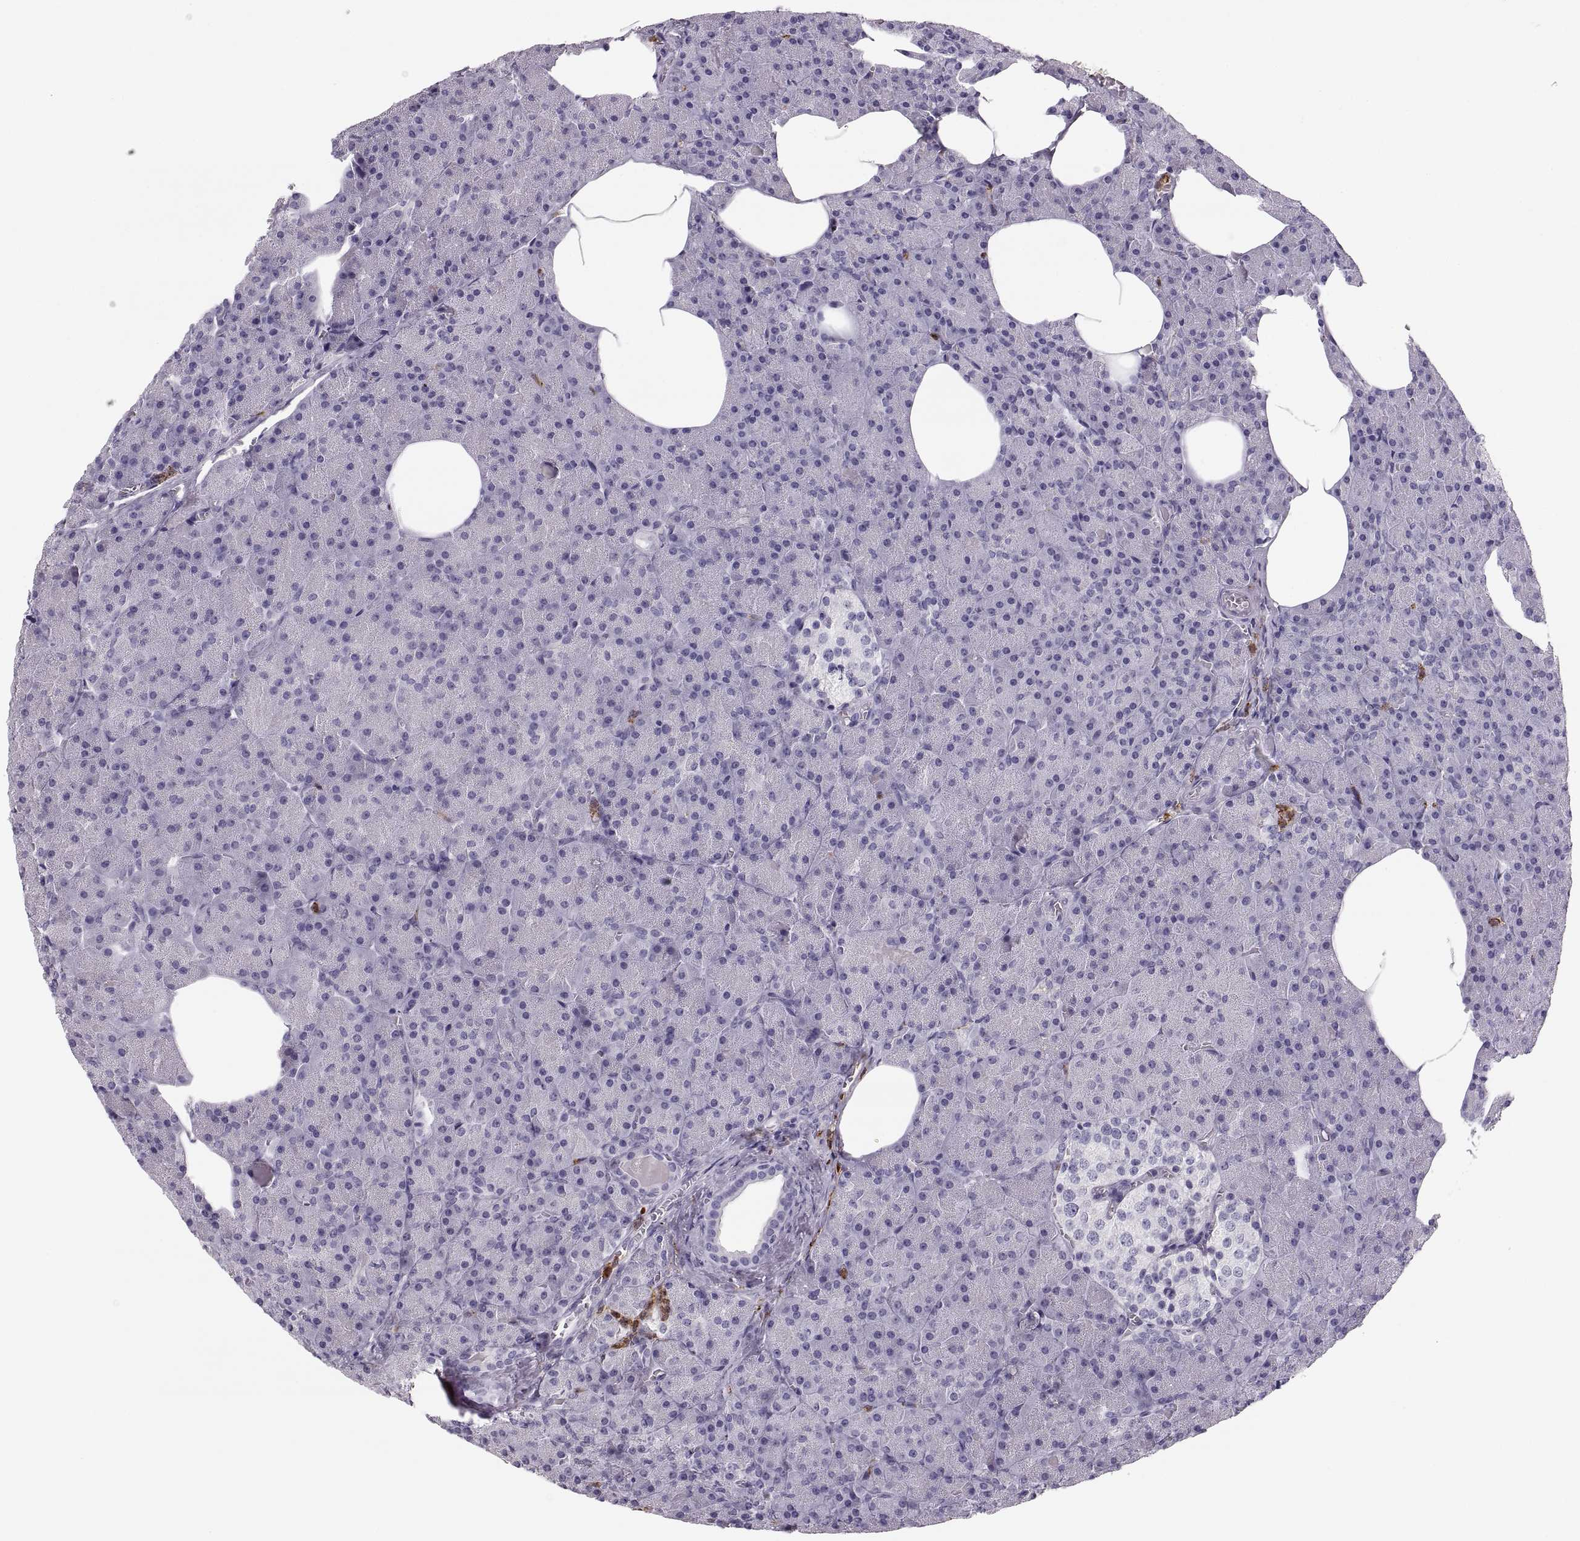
{"staining": {"intensity": "negative", "quantity": "none", "location": "none"}, "tissue": "pancreas", "cell_type": "Exocrine glandular cells", "image_type": "normal", "snomed": [{"axis": "morphology", "description": "Normal tissue, NOS"}, {"axis": "topography", "description": "Pancreas"}], "caption": "High magnification brightfield microscopy of normal pancreas stained with DAB (brown) and counterstained with hematoxylin (blue): exocrine glandular cells show no significant expression.", "gene": "MILR1", "patient": {"sex": "female", "age": 45}}